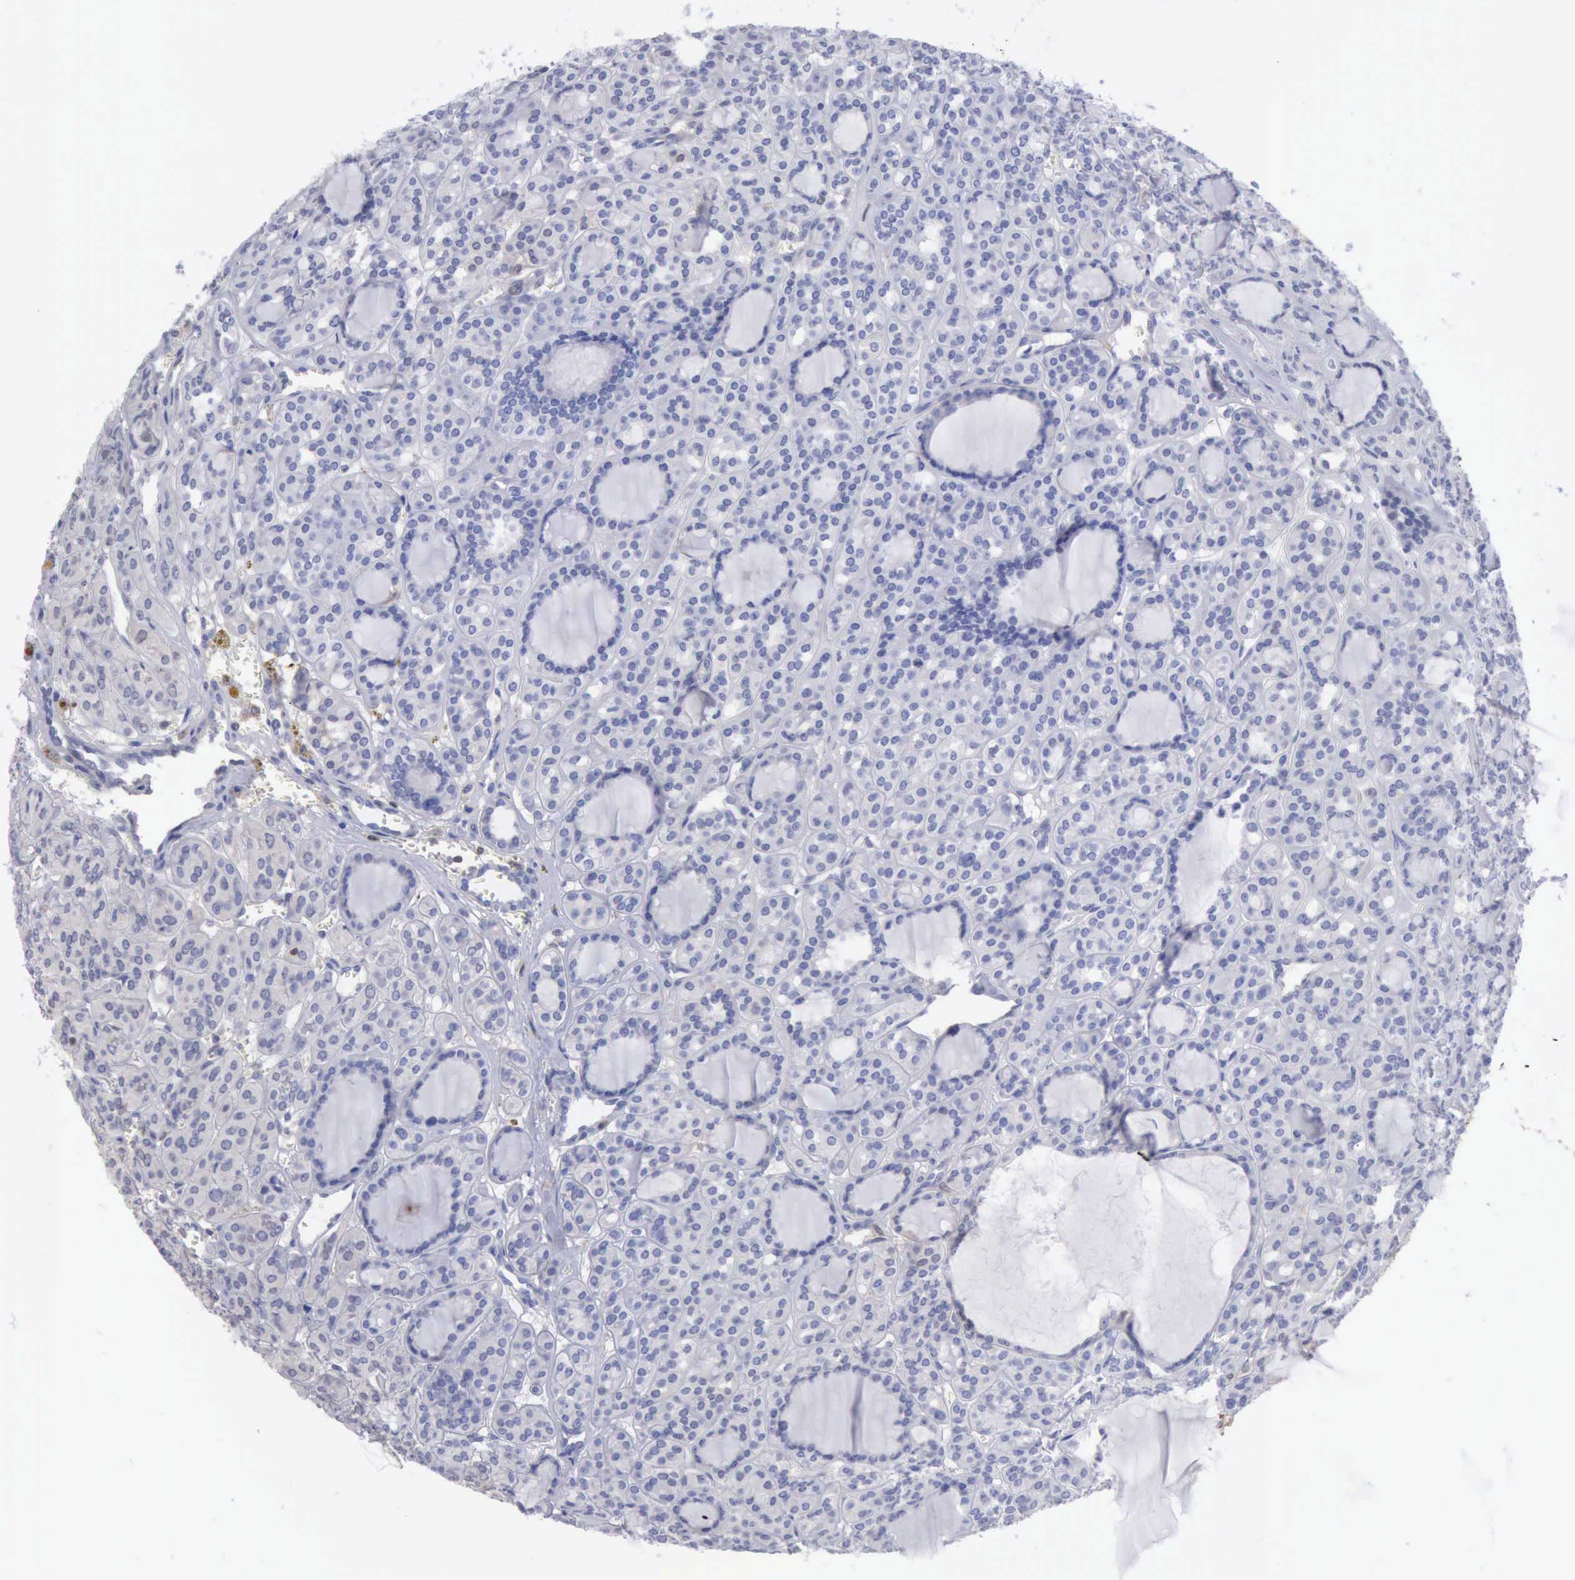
{"staining": {"intensity": "negative", "quantity": "none", "location": "none"}, "tissue": "thyroid cancer", "cell_type": "Tumor cells", "image_type": "cancer", "snomed": [{"axis": "morphology", "description": "Follicular adenoma carcinoma, NOS"}, {"axis": "topography", "description": "Thyroid gland"}], "caption": "This is an IHC photomicrograph of human thyroid cancer. There is no positivity in tumor cells.", "gene": "STAT1", "patient": {"sex": "female", "age": 71}}